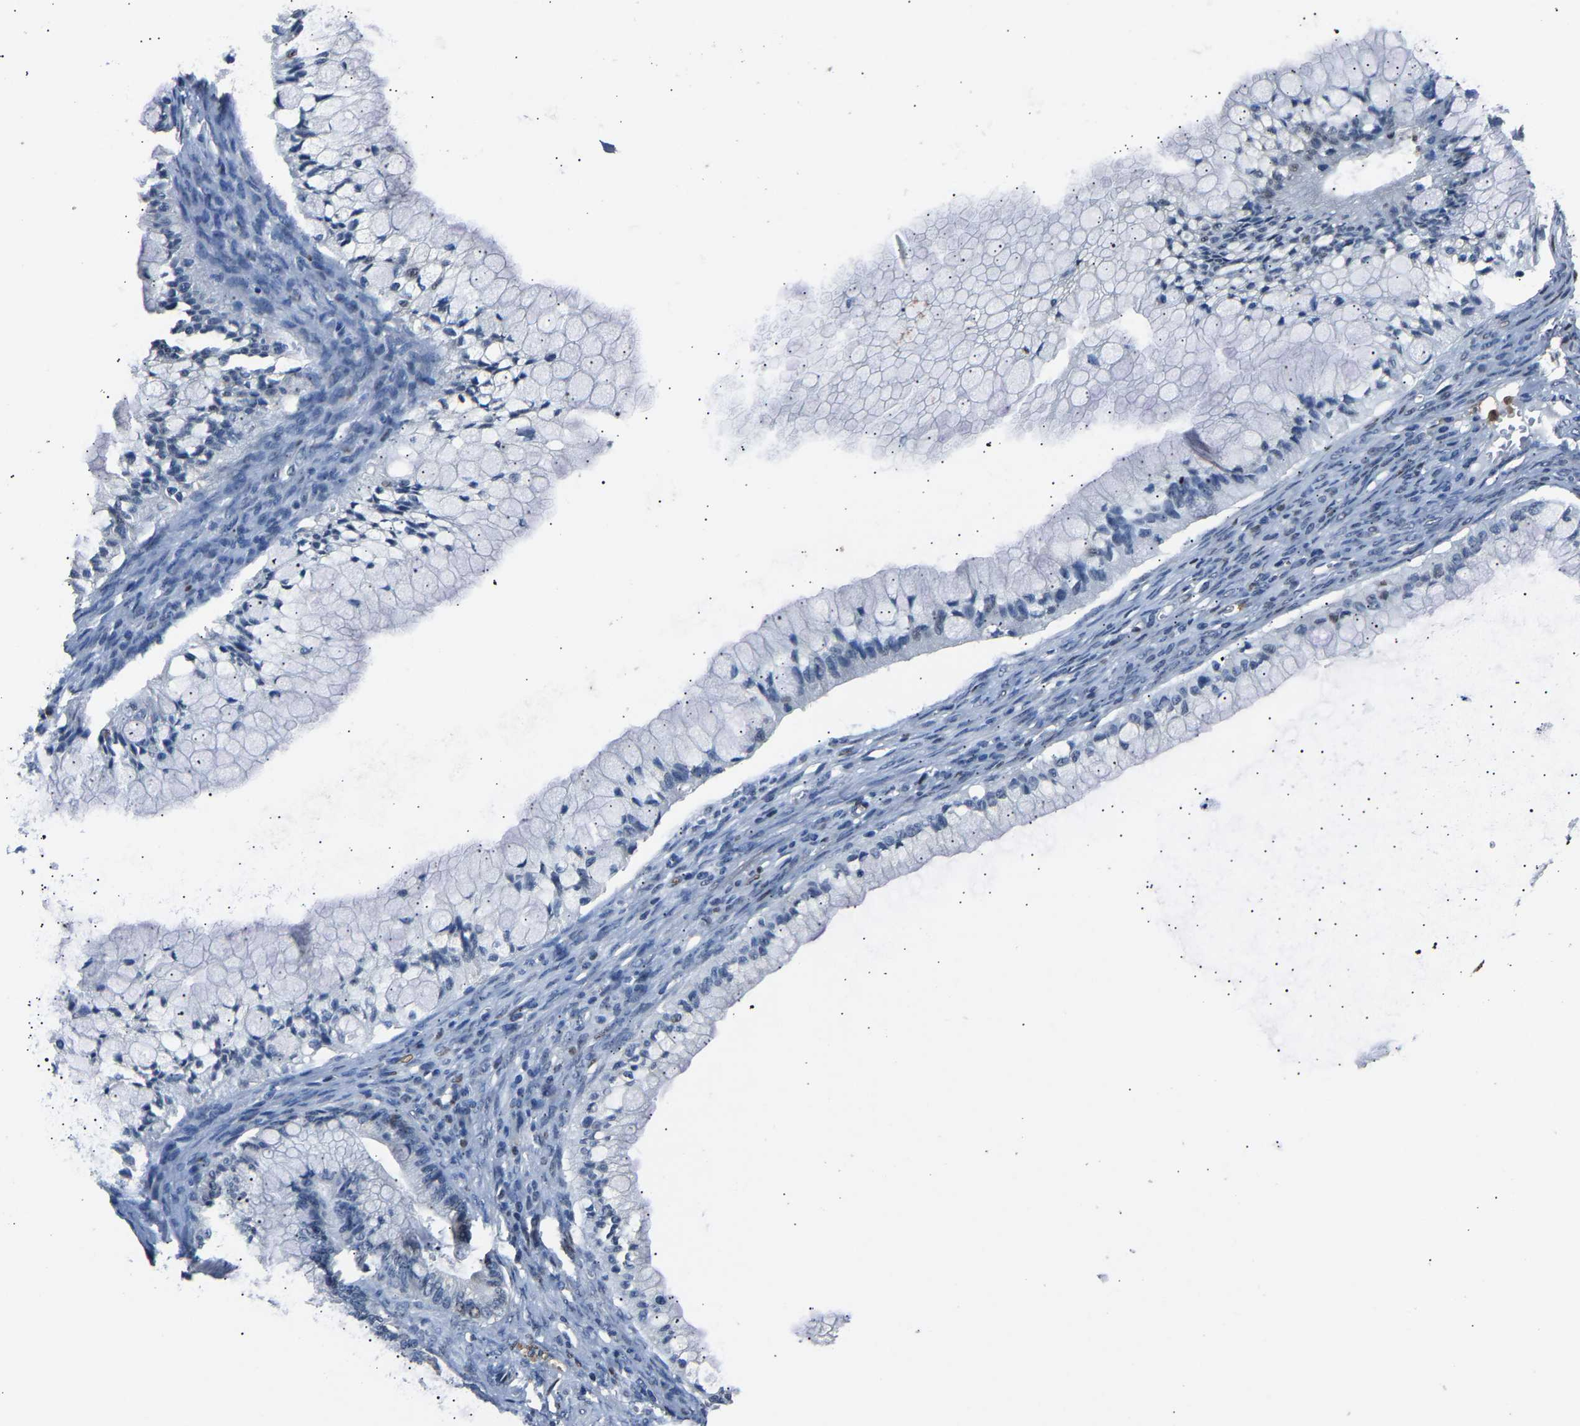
{"staining": {"intensity": "negative", "quantity": "none", "location": "none"}, "tissue": "ovarian cancer", "cell_type": "Tumor cells", "image_type": "cancer", "snomed": [{"axis": "morphology", "description": "Cystadenocarcinoma, mucinous, NOS"}, {"axis": "topography", "description": "Ovary"}], "caption": "Protein analysis of ovarian cancer reveals no significant positivity in tumor cells.", "gene": "SAFB", "patient": {"sex": "female", "age": 57}}